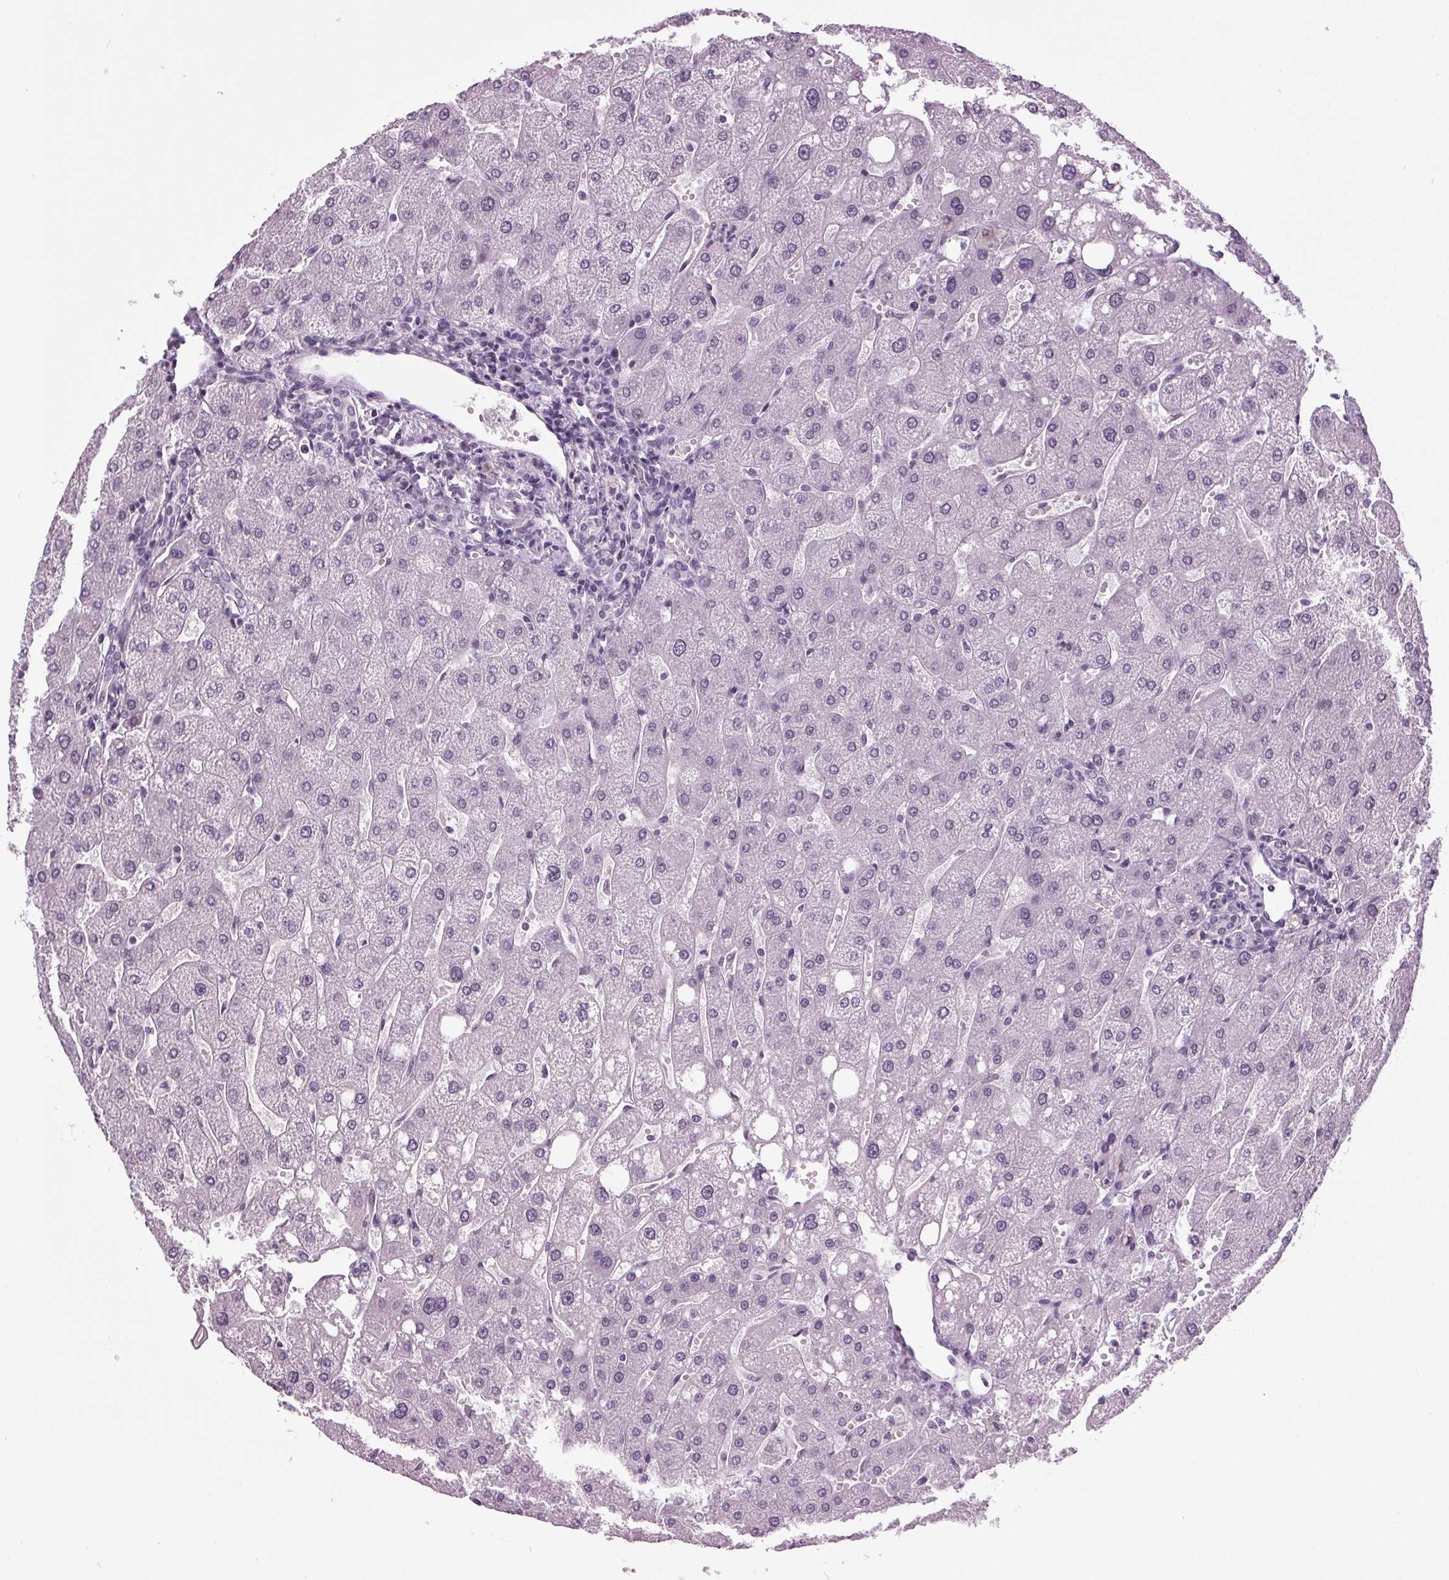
{"staining": {"intensity": "negative", "quantity": "none", "location": "none"}, "tissue": "liver", "cell_type": "Cholangiocytes", "image_type": "normal", "snomed": [{"axis": "morphology", "description": "Normal tissue, NOS"}, {"axis": "topography", "description": "Liver"}], "caption": "High magnification brightfield microscopy of normal liver stained with DAB (brown) and counterstained with hematoxylin (blue): cholangiocytes show no significant staining. The staining is performed using DAB brown chromogen with nuclei counter-stained in using hematoxylin.", "gene": "DNAH12", "patient": {"sex": "male", "age": 67}}